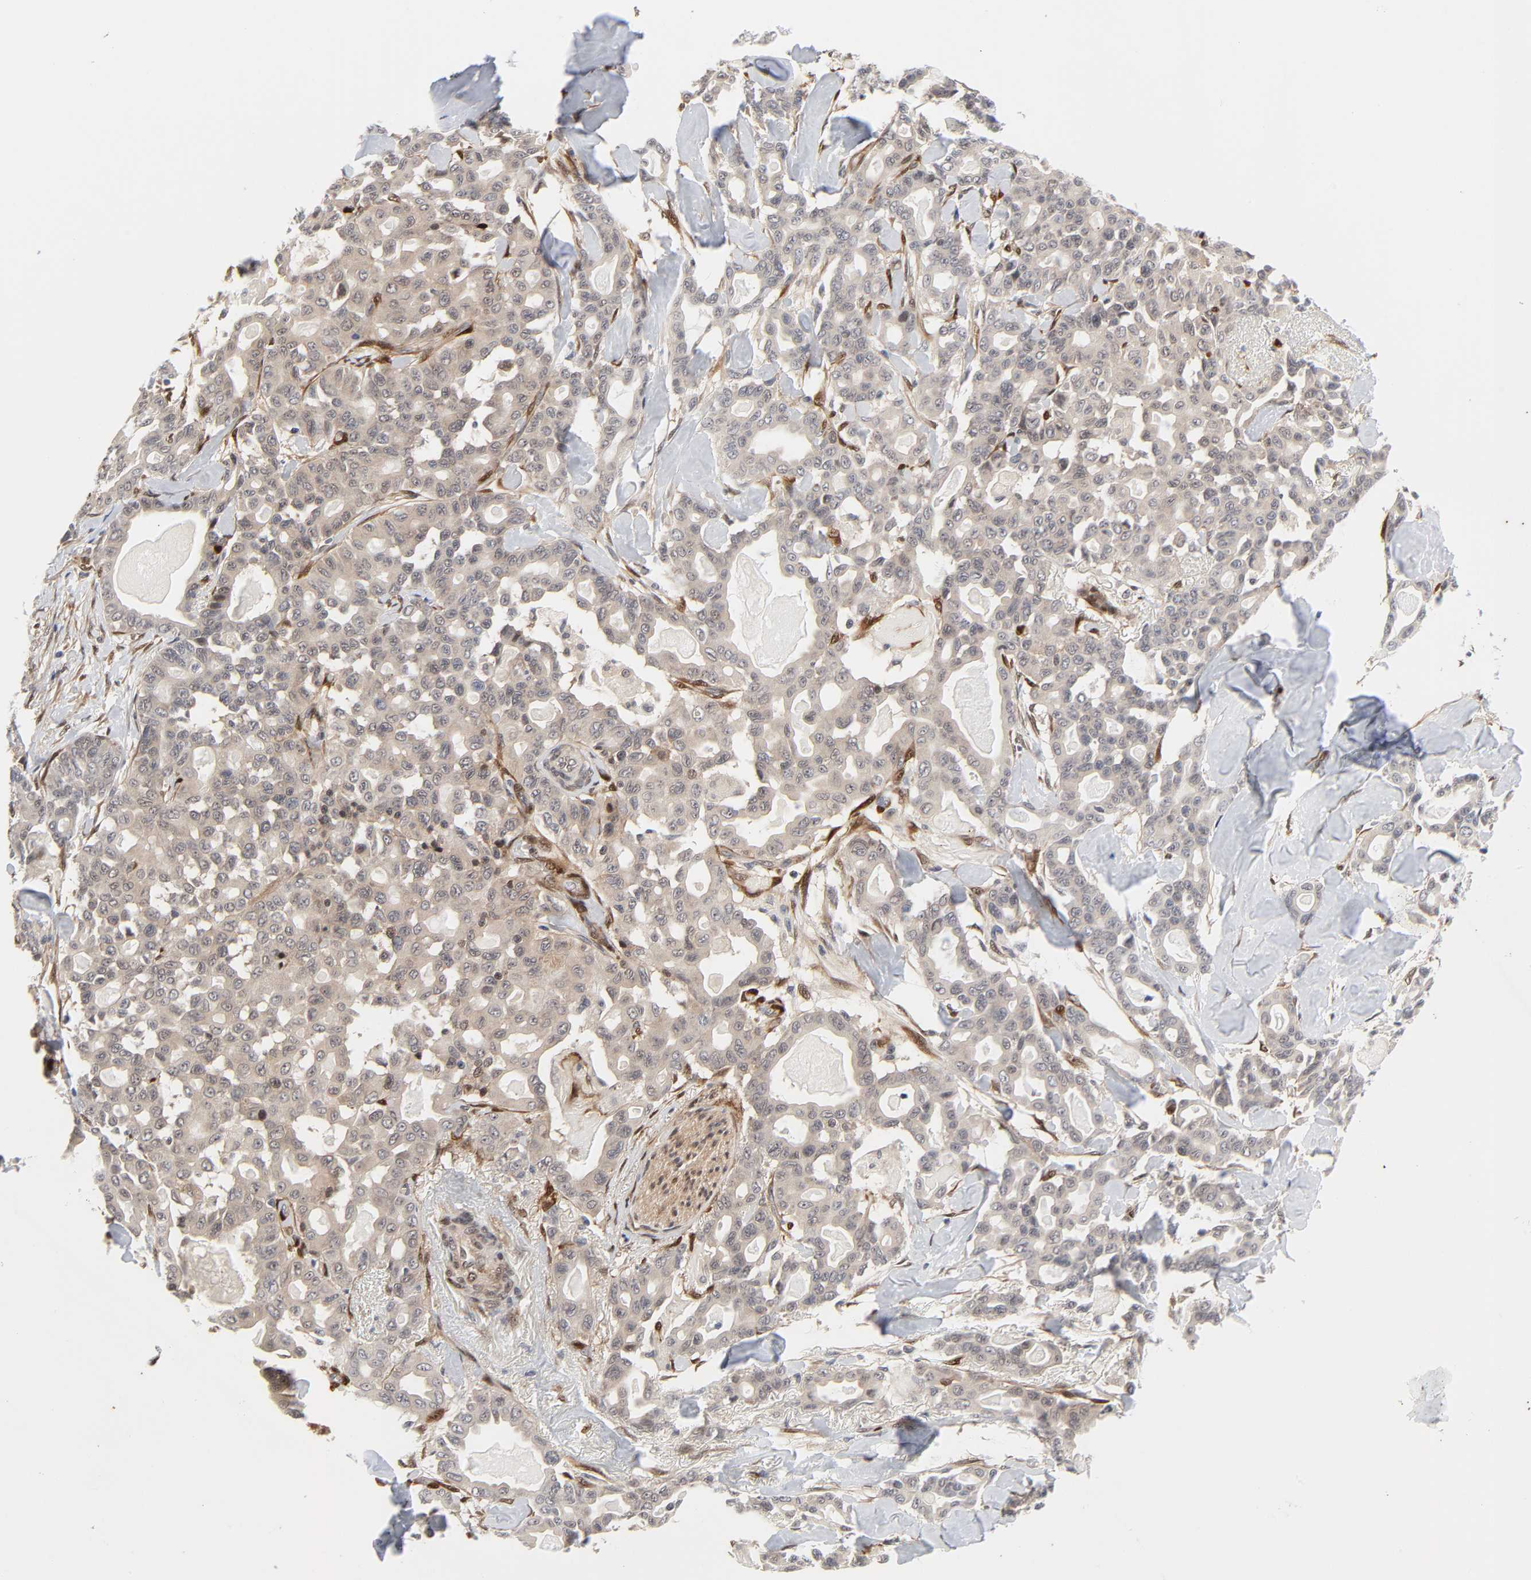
{"staining": {"intensity": "weak", "quantity": ">75%", "location": "cytoplasmic/membranous"}, "tissue": "pancreatic cancer", "cell_type": "Tumor cells", "image_type": "cancer", "snomed": [{"axis": "morphology", "description": "Adenocarcinoma, NOS"}, {"axis": "topography", "description": "Pancreas"}], "caption": "A micrograph of pancreatic adenocarcinoma stained for a protein demonstrates weak cytoplasmic/membranous brown staining in tumor cells.", "gene": "PTEN", "patient": {"sex": "male", "age": 63}}